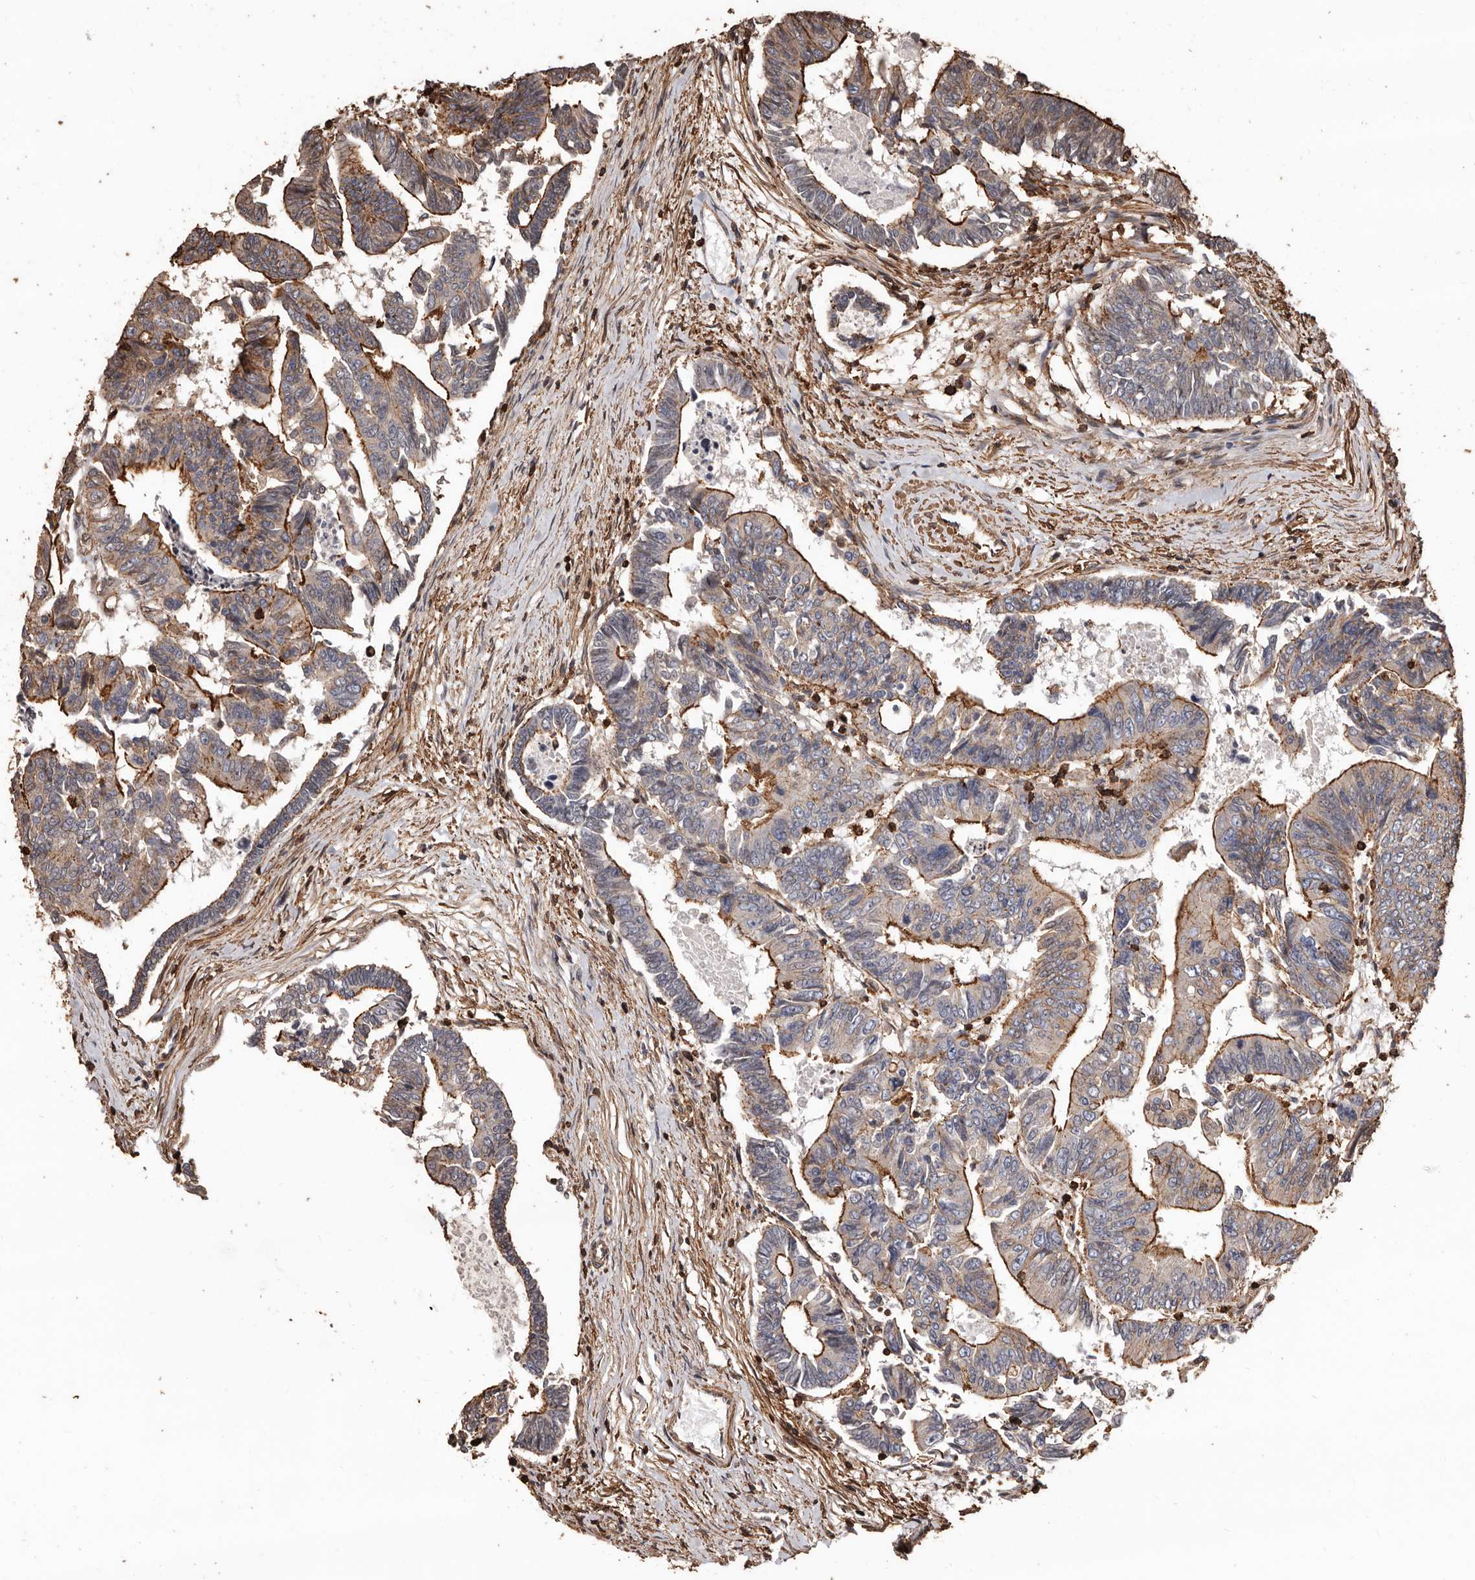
{"staining": {"intensity": "moderate", "quantity": "25%-75%", "location": "cytoplasmic/membranous"}, "tissue": "colorectal cancer", "cell_type": "Tumor cells", "image_type": "cancer", "snomed": [{"axis": "morphology", "description": "Adenocarcinoma, NOS"}, {"axis": "topography", "description": "Rectum"}], "caption": "There is medium levels of moderate cytoplasmic/membranous expression in tumor cells of colorectal adenocarcinoma, as demonstrated by immunohistochemical staining (brown color).", "gene": "GSK3A", "patient": {"sex": "female", "age": 65}}